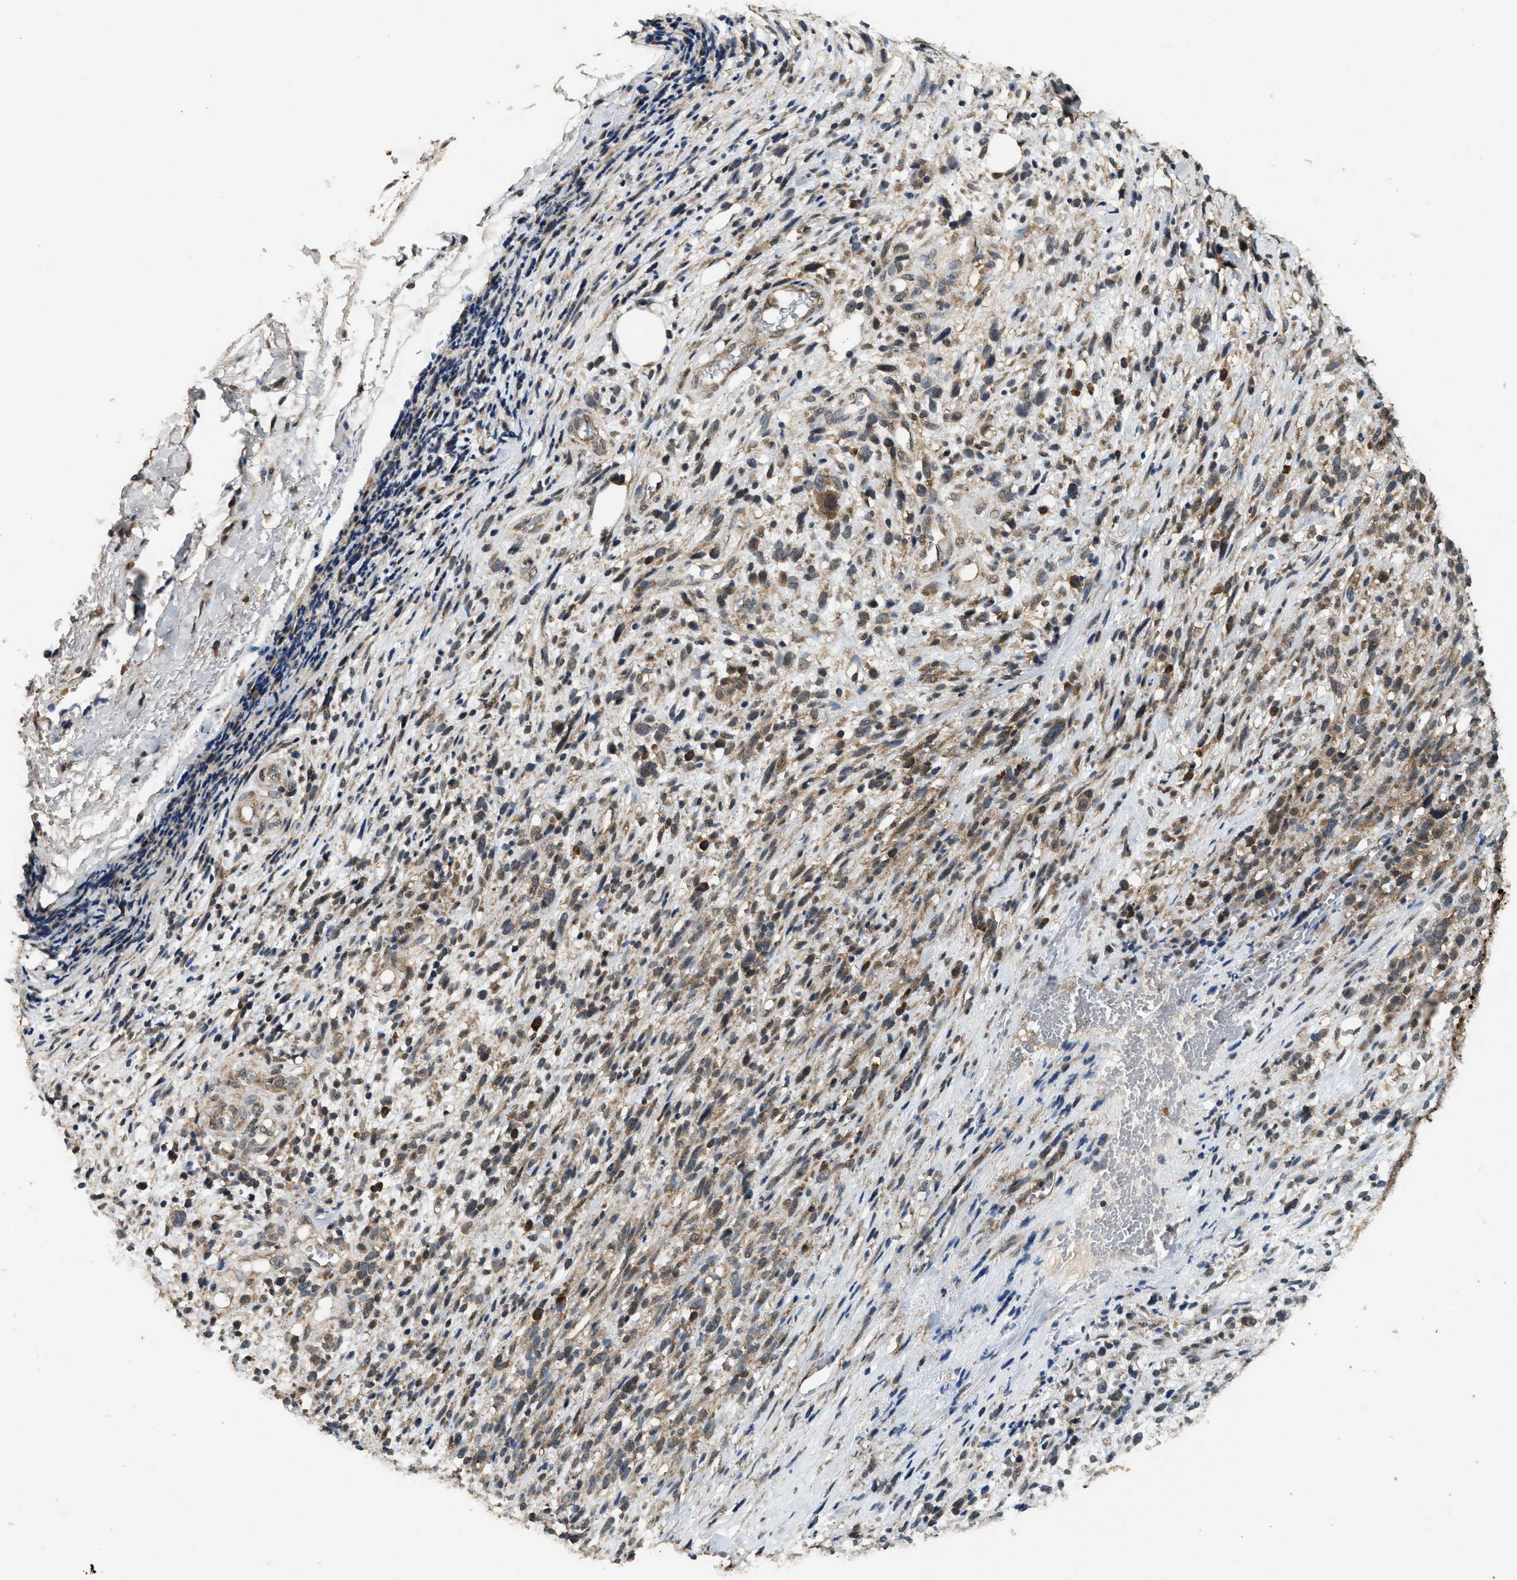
{"staining": {"intensity": "weak", "quantity": ">75%", "location": "cytoplasmic/membranous"}, "tissue": "melanoma", "cell_type": "Tumor cells", "image_type": "cancer", "snomed": [{"axis": "morphology", "description": "Malignant melanoma, NOS"}, {"axis": "topography", "description": "Skin"}], "caption": "Approximately >75% of tumor cells in human melanoma exhibit weak cytoplasmic/membranous protein expression as visualized by brown immunohistochemical staining.", "gene": "ARHGEF5", "patient": {"sex": "female", "age": 55}}